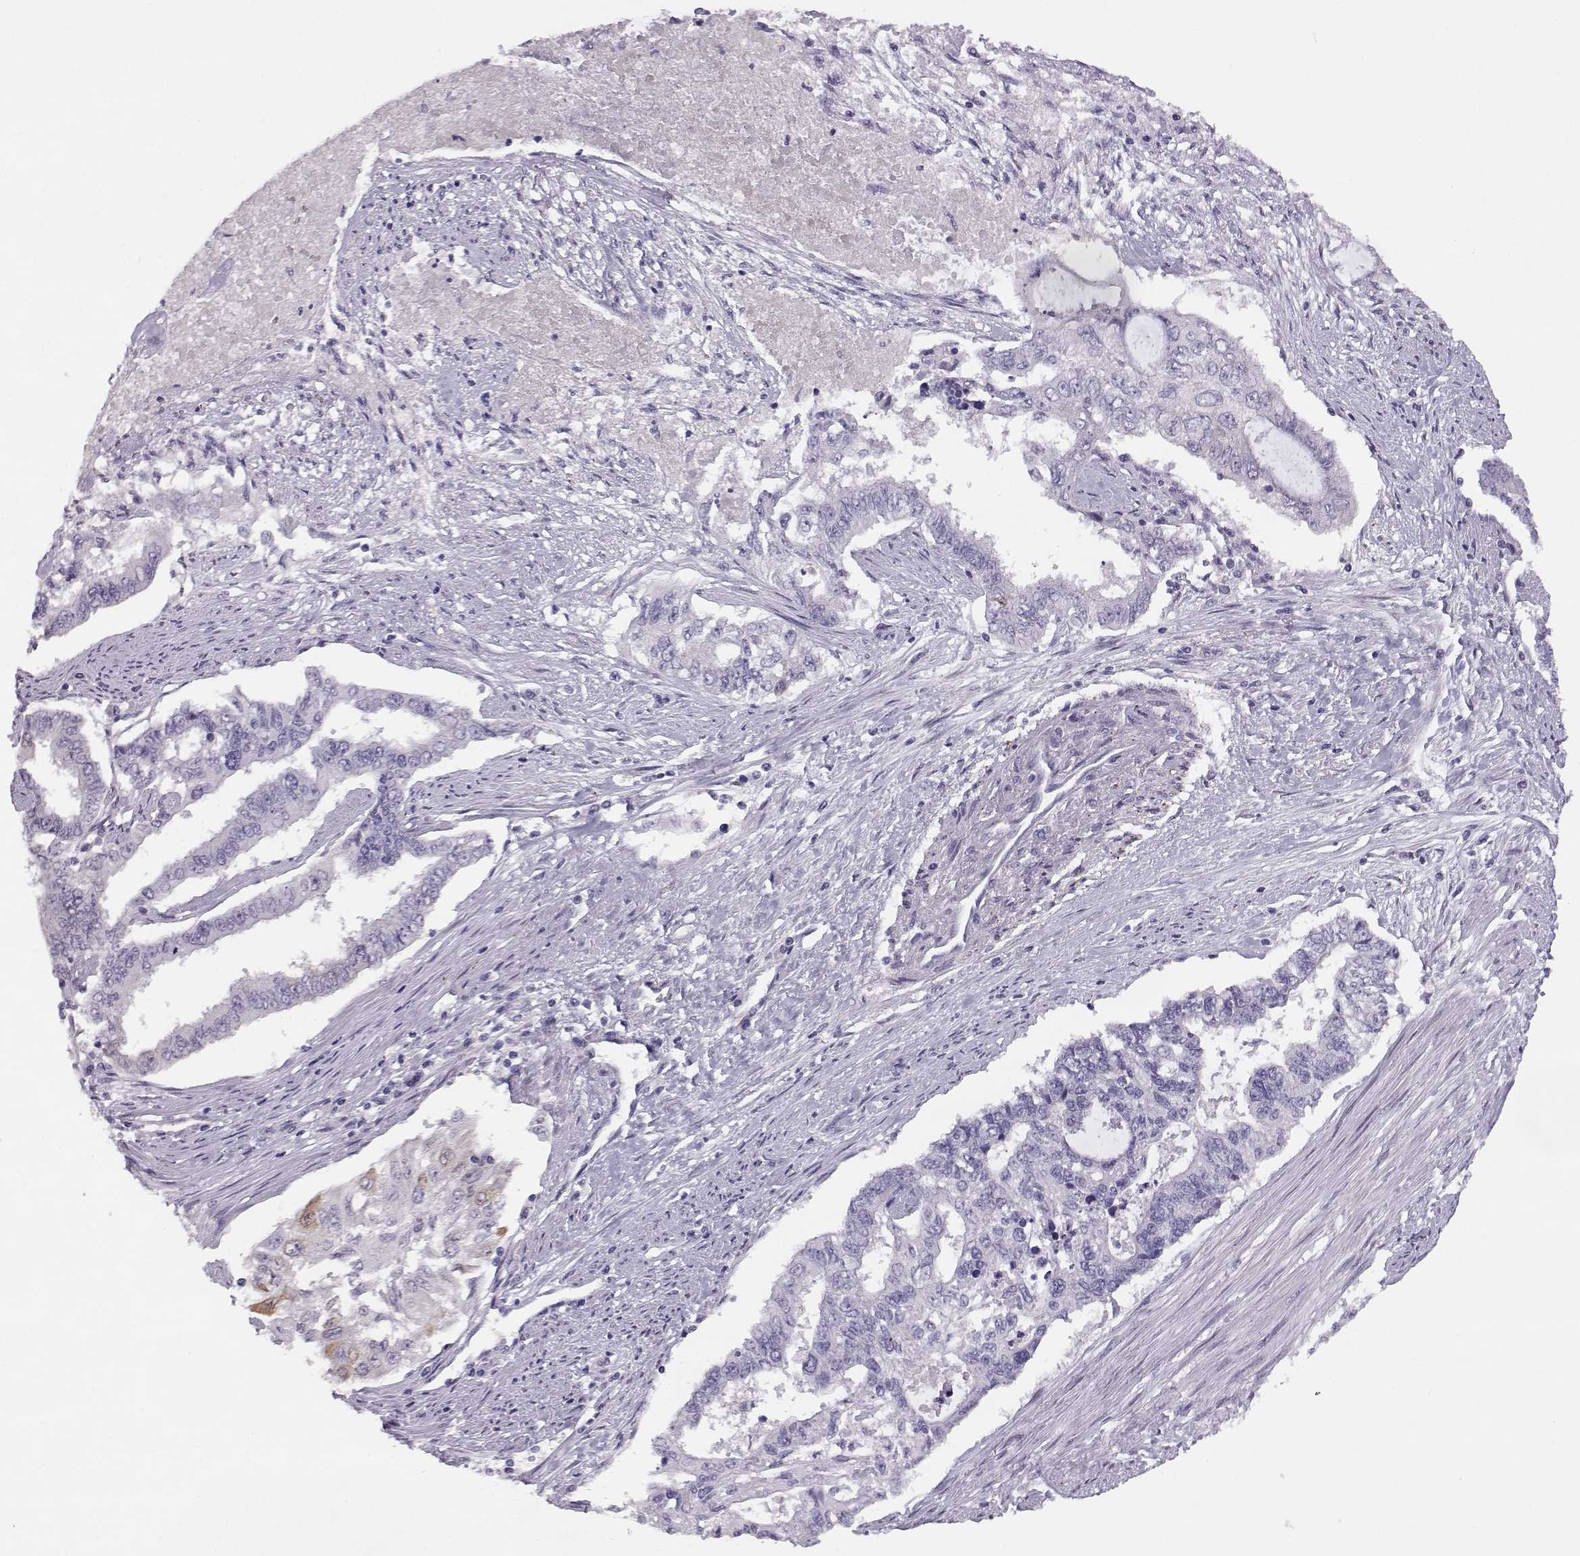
{"staining": {"intensity": "negative", "quantity": "none", "location": "none"}, "tissue": "endometrial cancer", "cell_type": "Tumor cells", "image_type": "cancer", "snomed": [{"axis": "morphology", "description": "Adenocarcinoma, NOS"}, {"axis": "topography", "description": "Uterus"}], "caption": "Endometrial cancer (adenocarcinoma) was stained to show a protein in brown. There is no significant expression in tumor cells.", "gene": "ENDOU", "patient": {"sex": "female", "age": 59}}